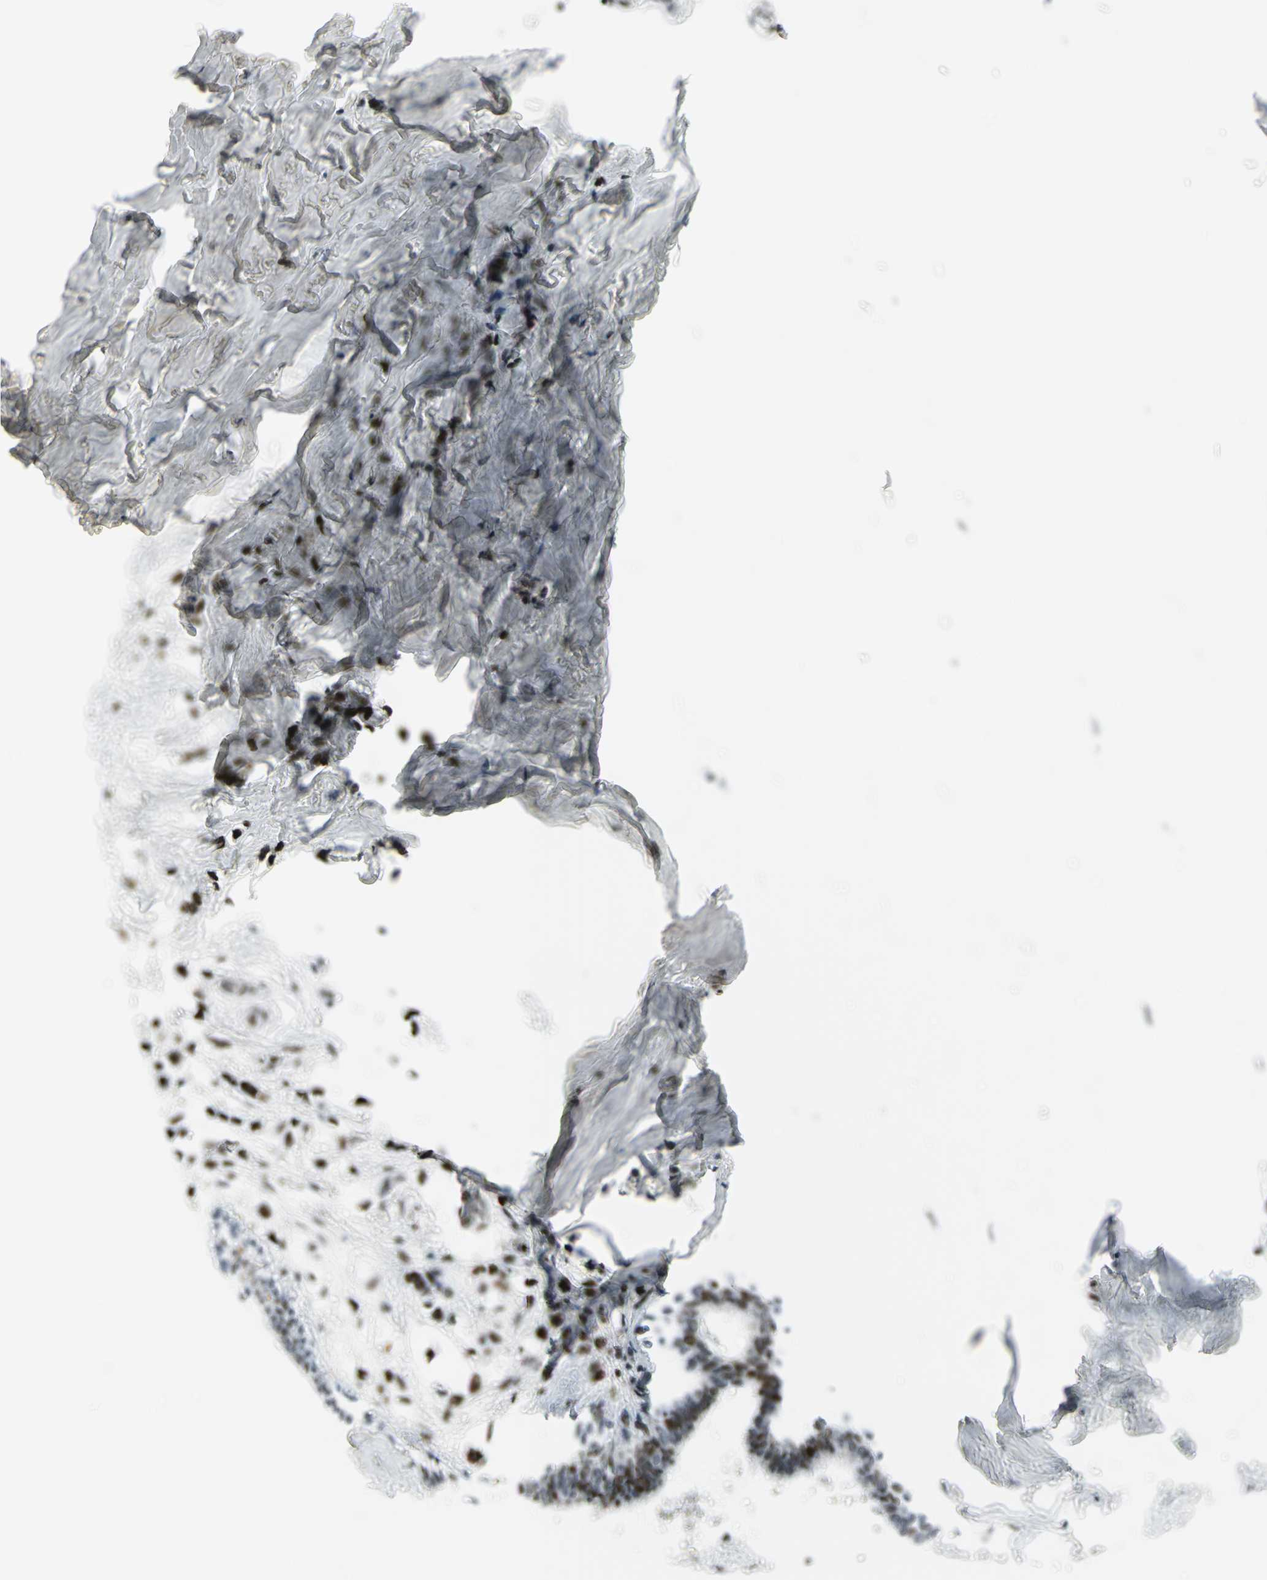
{"staining": {"intensity": "strong", "quantity": ">75%", "location": "nuclear"}, "tissue": "breast cancer", "cell_type": "Tumor cells", "image_type": "cancer", "snomed": [{"axis": "morphology", "description": "Lobular carcinoma"}, {"axis": "topography", "description": "Breast"}], "caption": "A high-resolution histopathology image shows immunohistochemistry staining of lobular carcinoma (breast), which shows strong nuclear staining in approximately >75% of tumor cells.", "gene": "SMARCA4", "patient": {"sex": "female", "age": 51}}